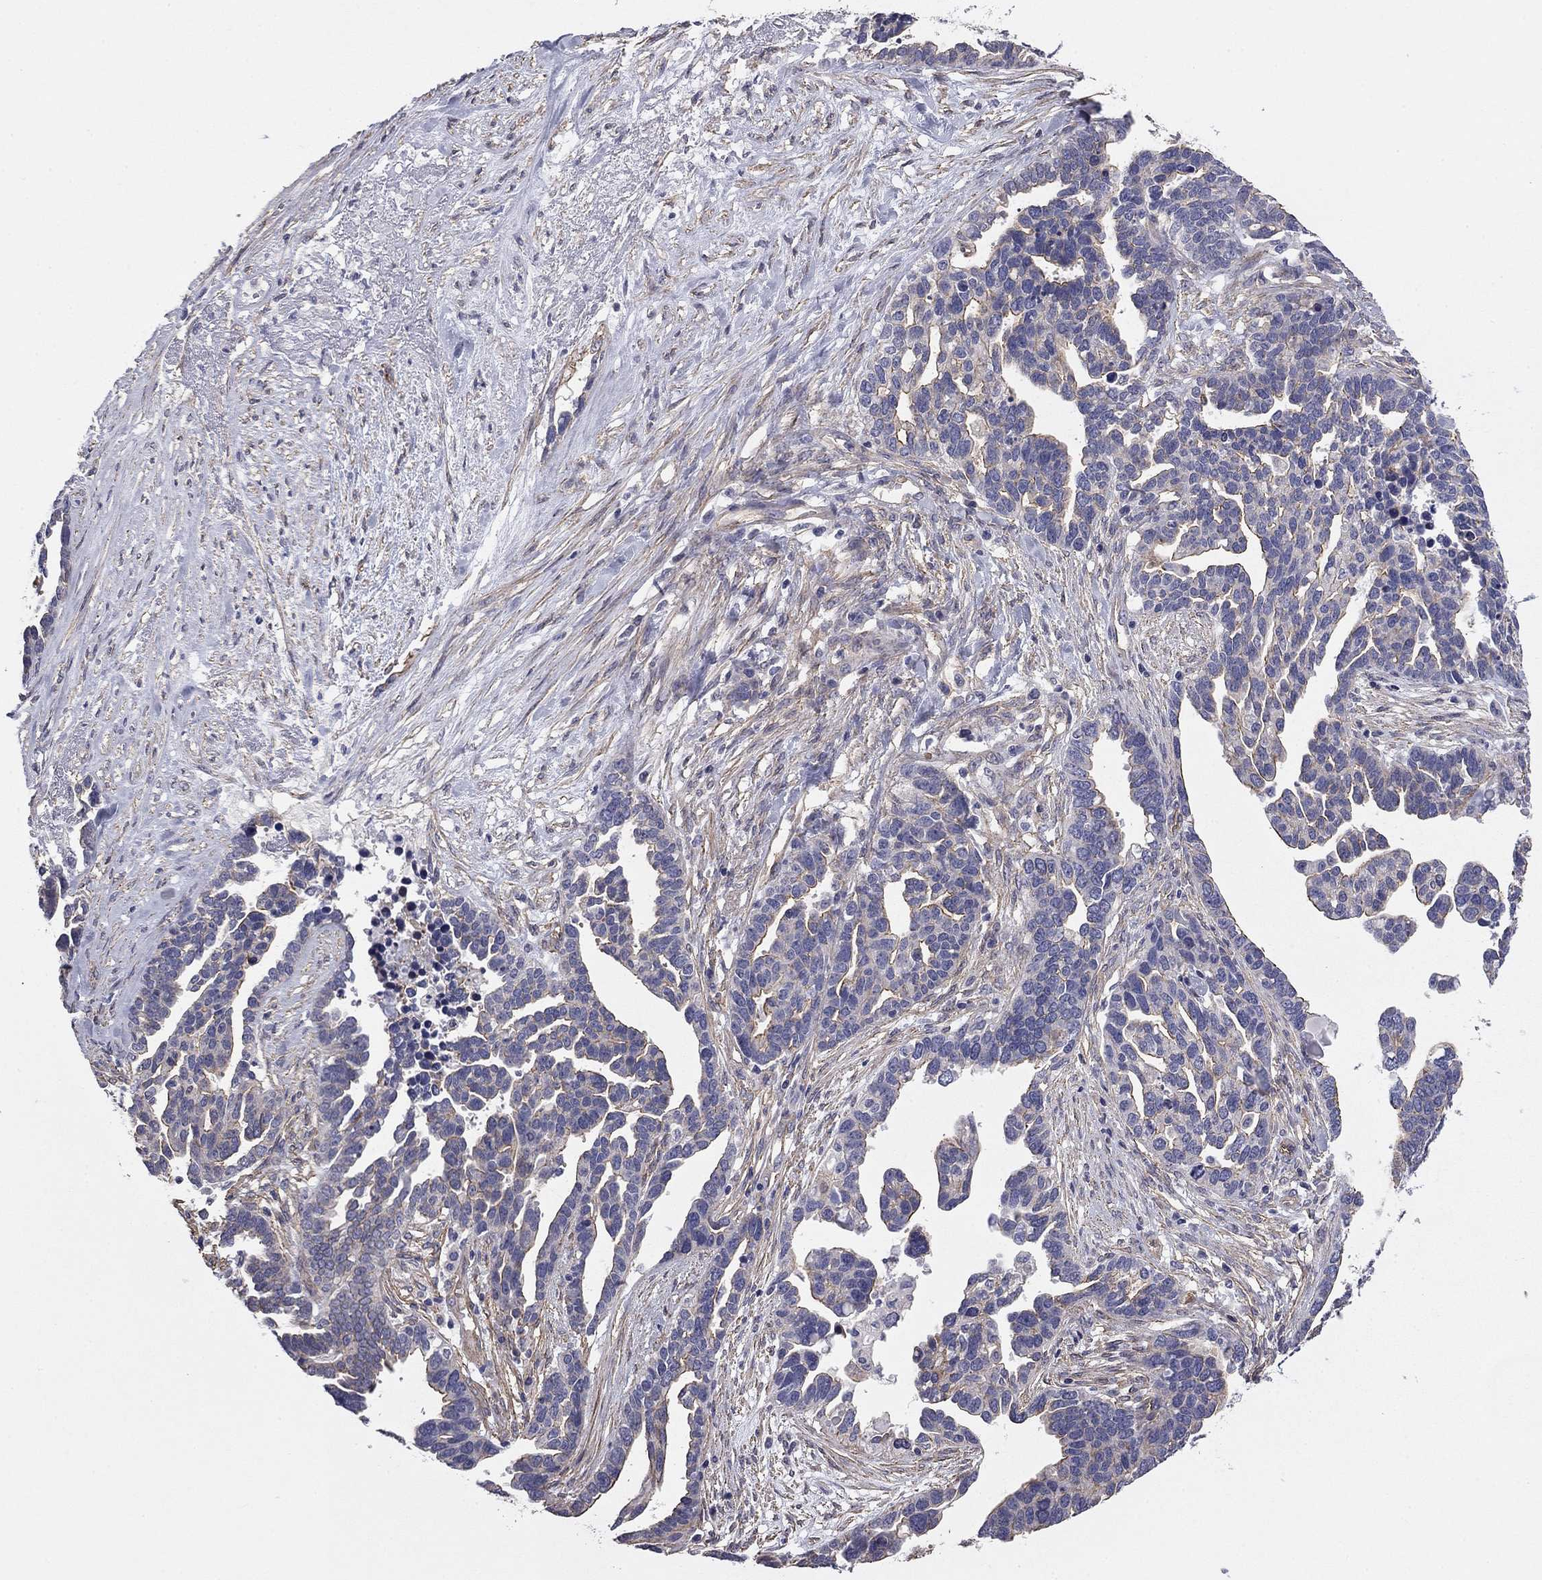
{"staining": {"intensity": "moderate", "quantity": "<25%", "location": "cytoplasmic/membranous"}, "tissue": "ovarian cancer", "cell_type": "Tumor cells", "image_type": "cancer", "snomed": [{"axis": "morphology", "description": "Cystadenocarcinoma, serous, NOS"}, {"axis": "topography", "description": "Ovary"}], "caption": "DAB (3,3'-diaminobenzidine) immunohistochemical staining of human ovarian cancer displays moderate cytoplasmic/membranous protein expression in approximately <25% of tumor cells.", "gene": "TCHH", "patient": {"sex": "female", "age": 54}}